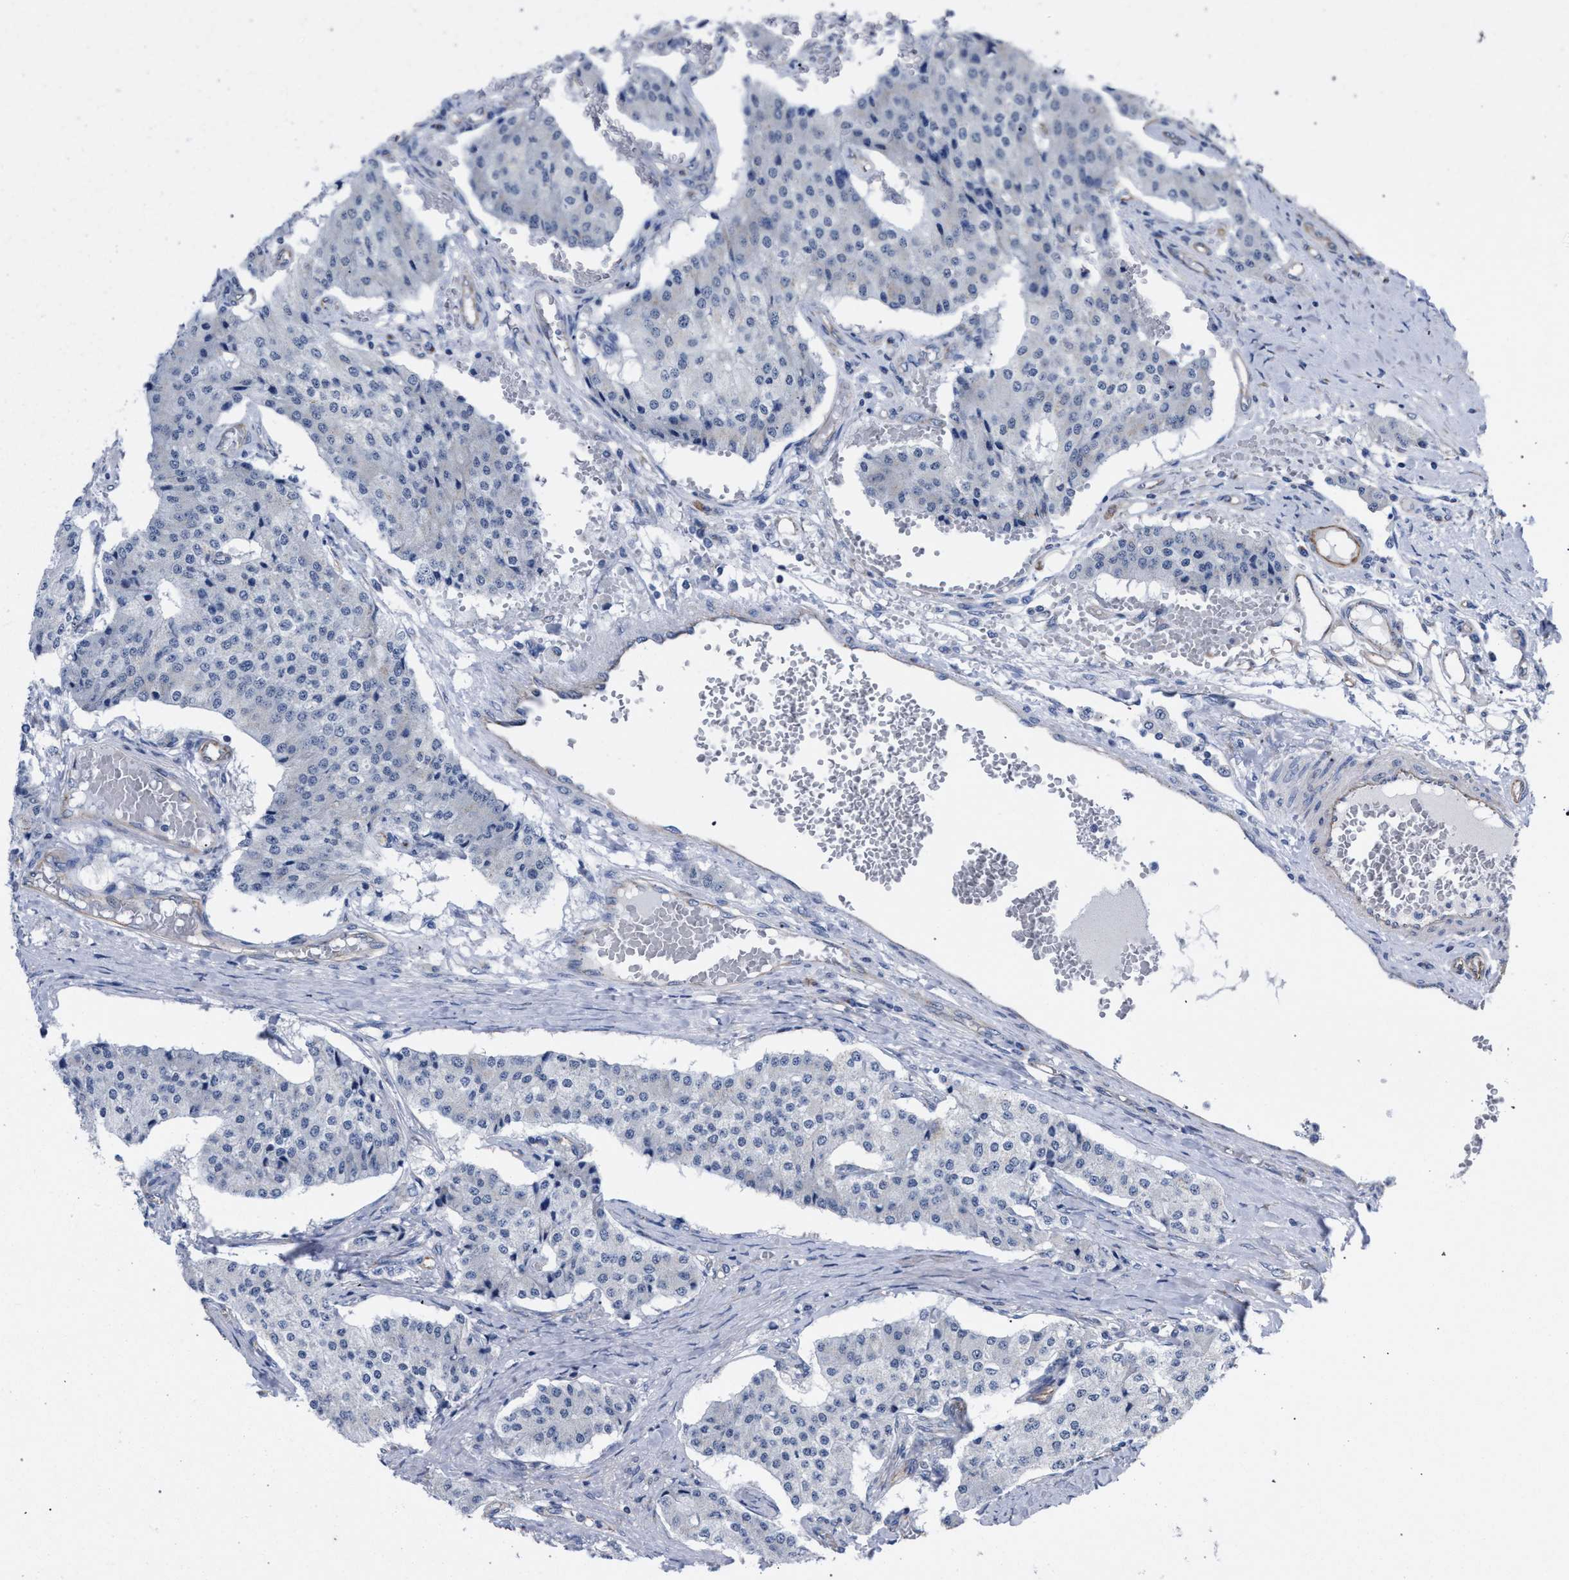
{"staining": {"intensity": "negative", "quantity": "none", "location": "none"}, "tissue": "carcinoid", "cell_type": "Tumor cells", "image_type": "cancer", "snomed": [{"axis": "morphology", "description": "Carcinoid, malignant, NOS"}, {"axis": "topography", "description": "Colon"}], "caption": "An immunohistochemistry (IHC) photomicrograph of carcinoid is shown. There is no staining in tumor cells of carcinoid.", "gene": "GOLGA2", "patient": {"sex": "female", "age": 52}}